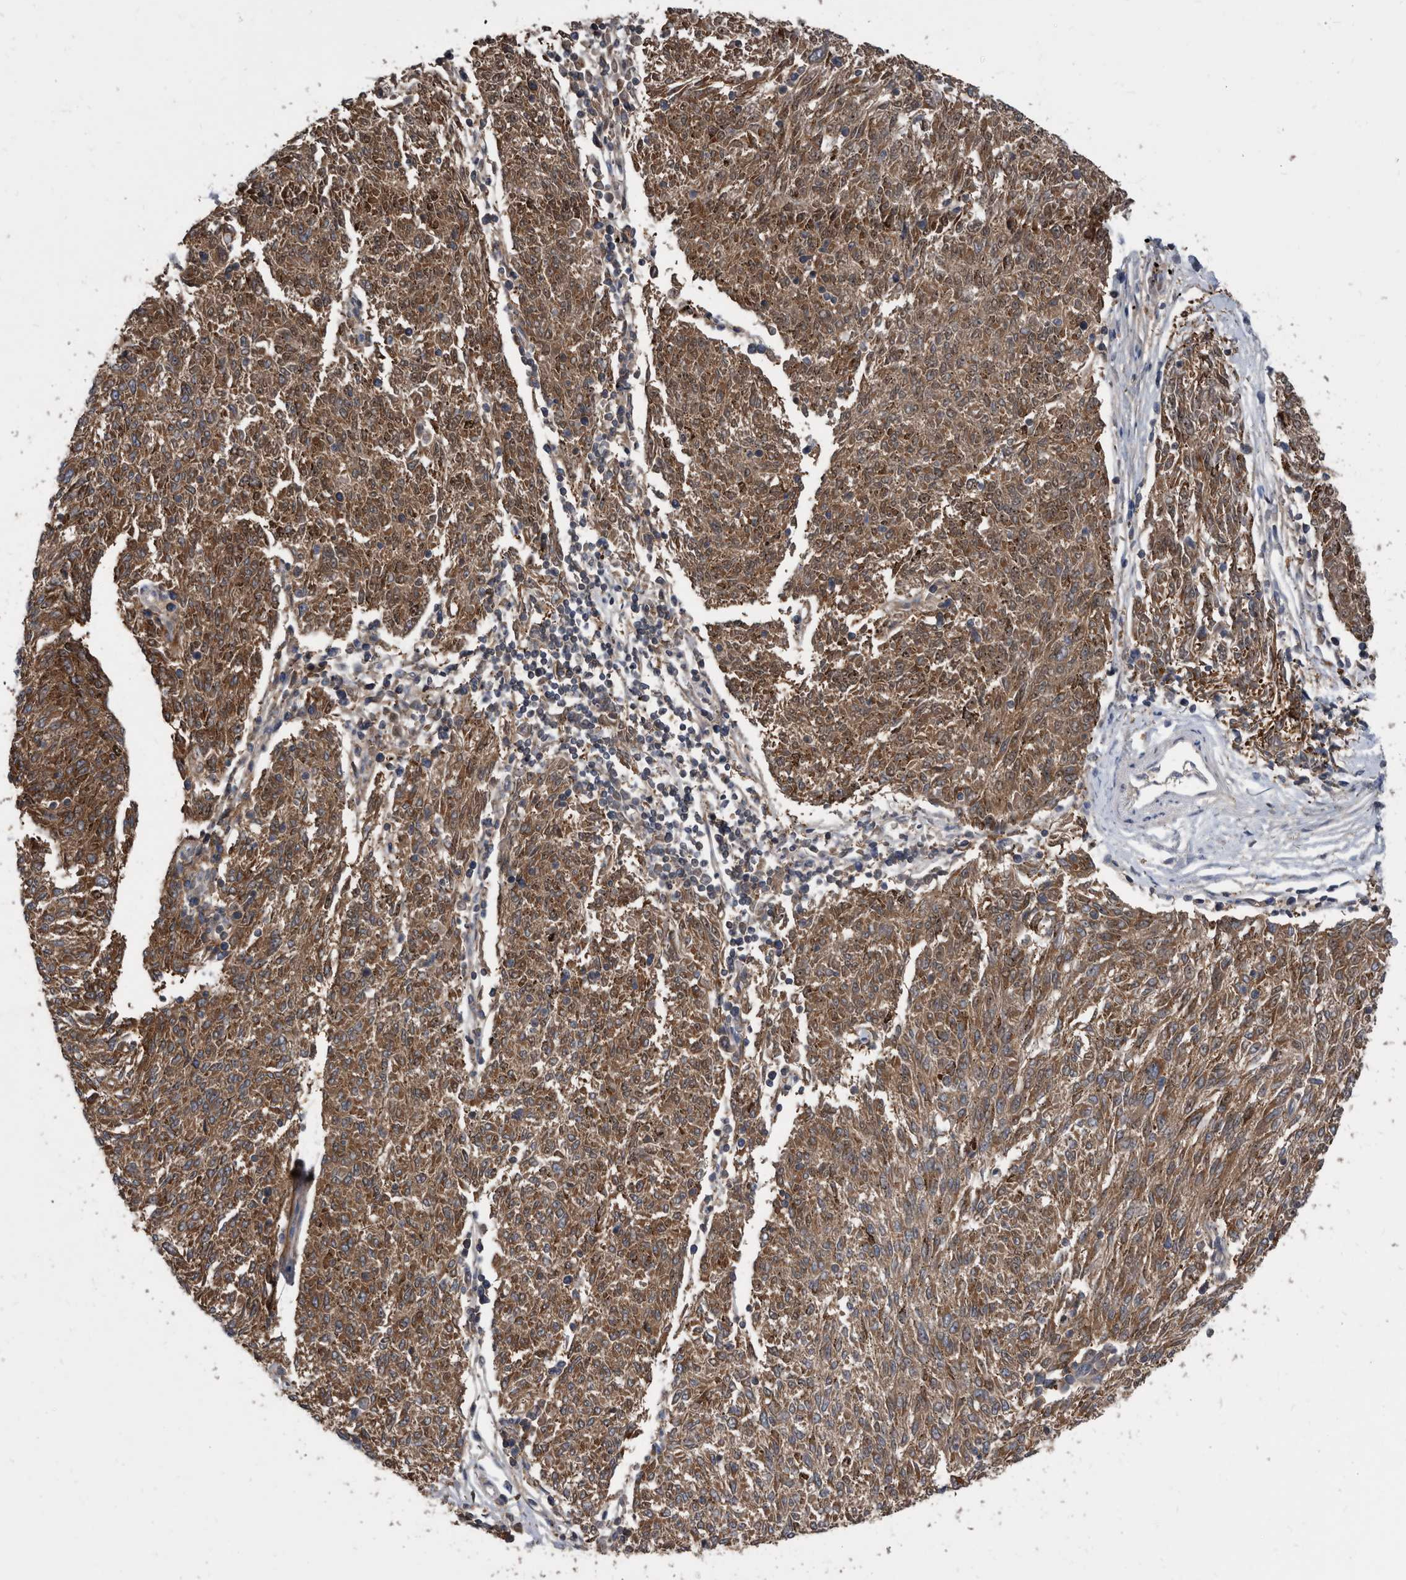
{"staining": {"intensity": "moderate", "quantity": ">75%", "location": "cytoplasmic/membranous"}, "tissue": "melanoma", "cell_type": "Tumor cells", "image_type": "cancer", "snomed": [{"axis": "morphology", "description": "Malignant melanoma, NOS"}, {"axis": "topography", "description": "Skin"}], "caption": "Protein expression analysis of melanoma displays moderate cytoplasmic/membranous positivity in about >75% of tumor cells.", "gene": "APEH", "patient": {"sex": "female", "age": 72}}